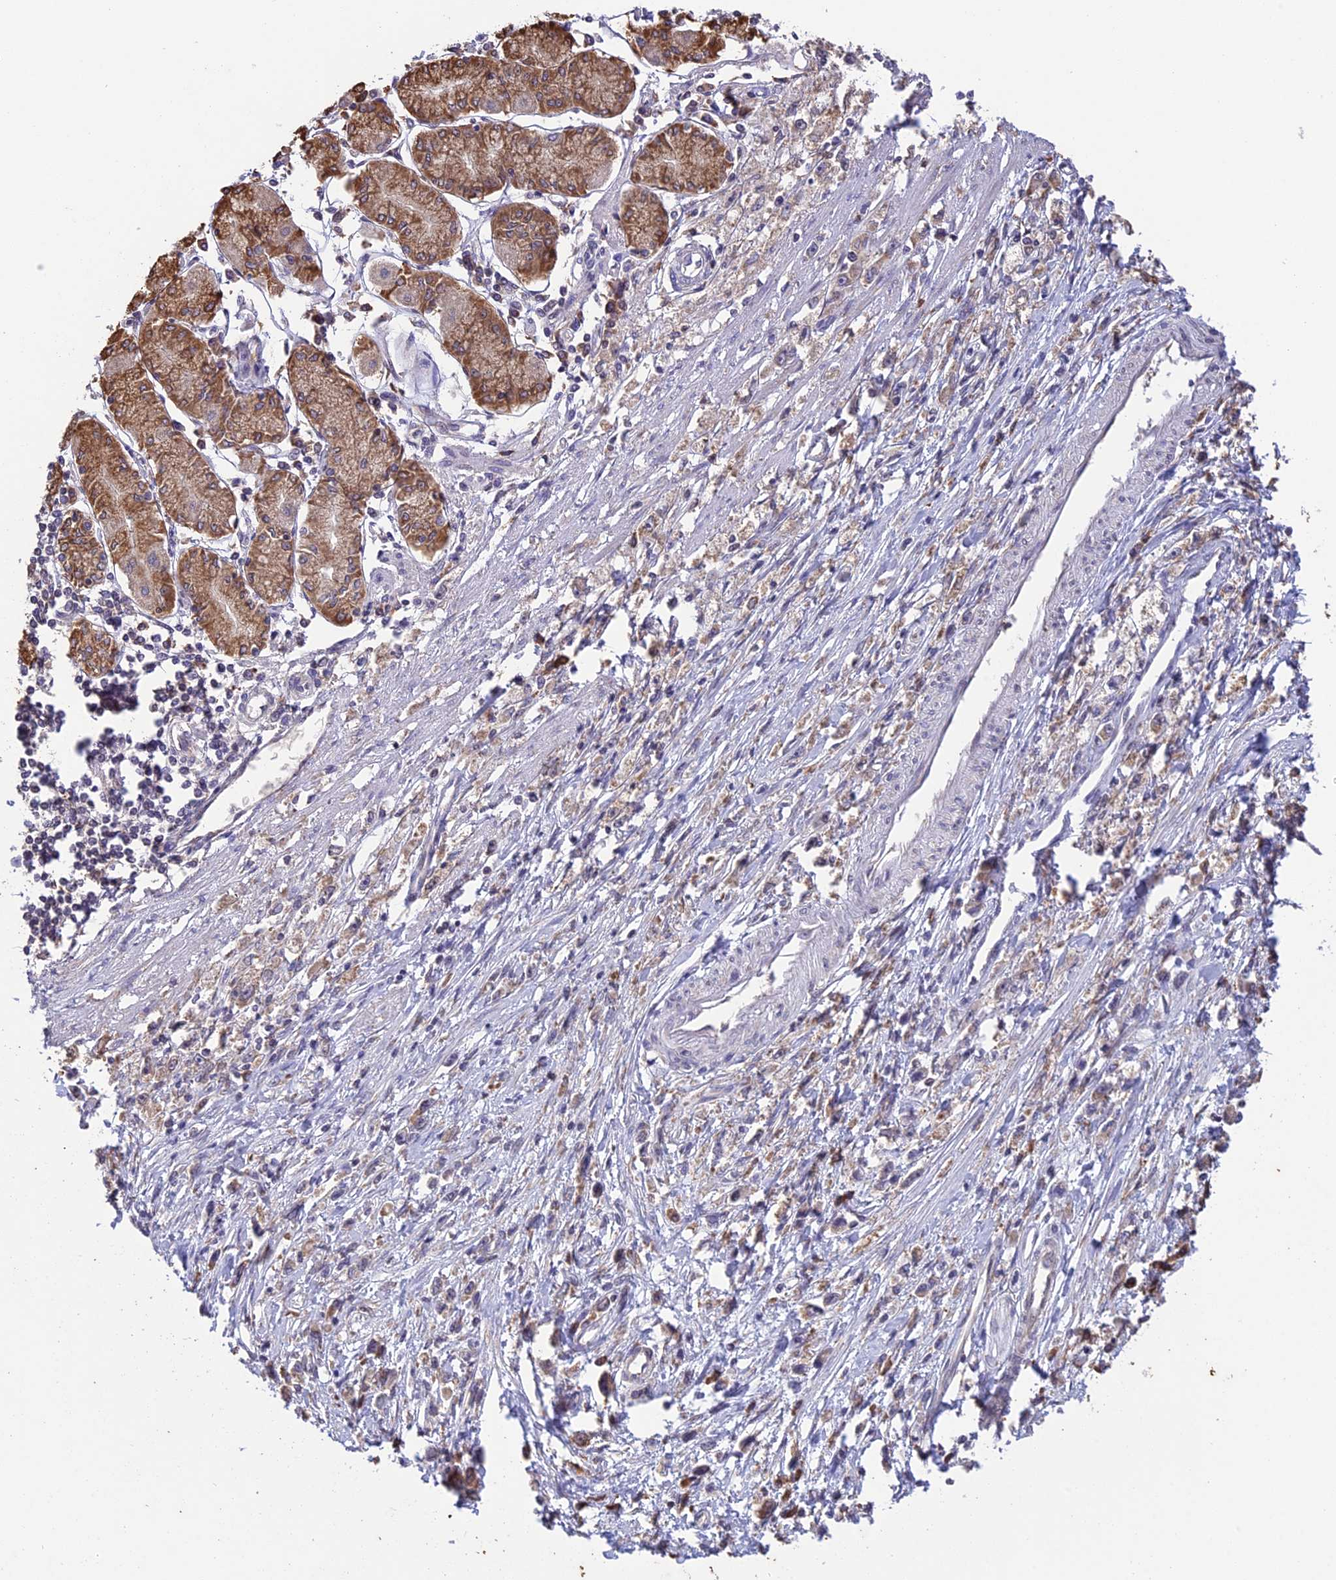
{"staining": {"intensity": "weak", "quantity": ">75%", "location": "cytoplasmic/membranous"}, "tissue": "stomach cancer", "cell_type": "Tumor cells", "image_type": "cancer", "snomed": [{"axis": "morphology", "description": "Adenocarcinoma, NOS"}, {"axis": "topography", "description": "Stomach"}], "caption": "The micrograph demonstrates a brown stain indicating the presence of a protein in the cytoplasmic/membranous of tumor cells in stomach cancer (adenocarcinoma).", "gene": "DMRTA2", "patient": {"sex": "female", "age": 59}}